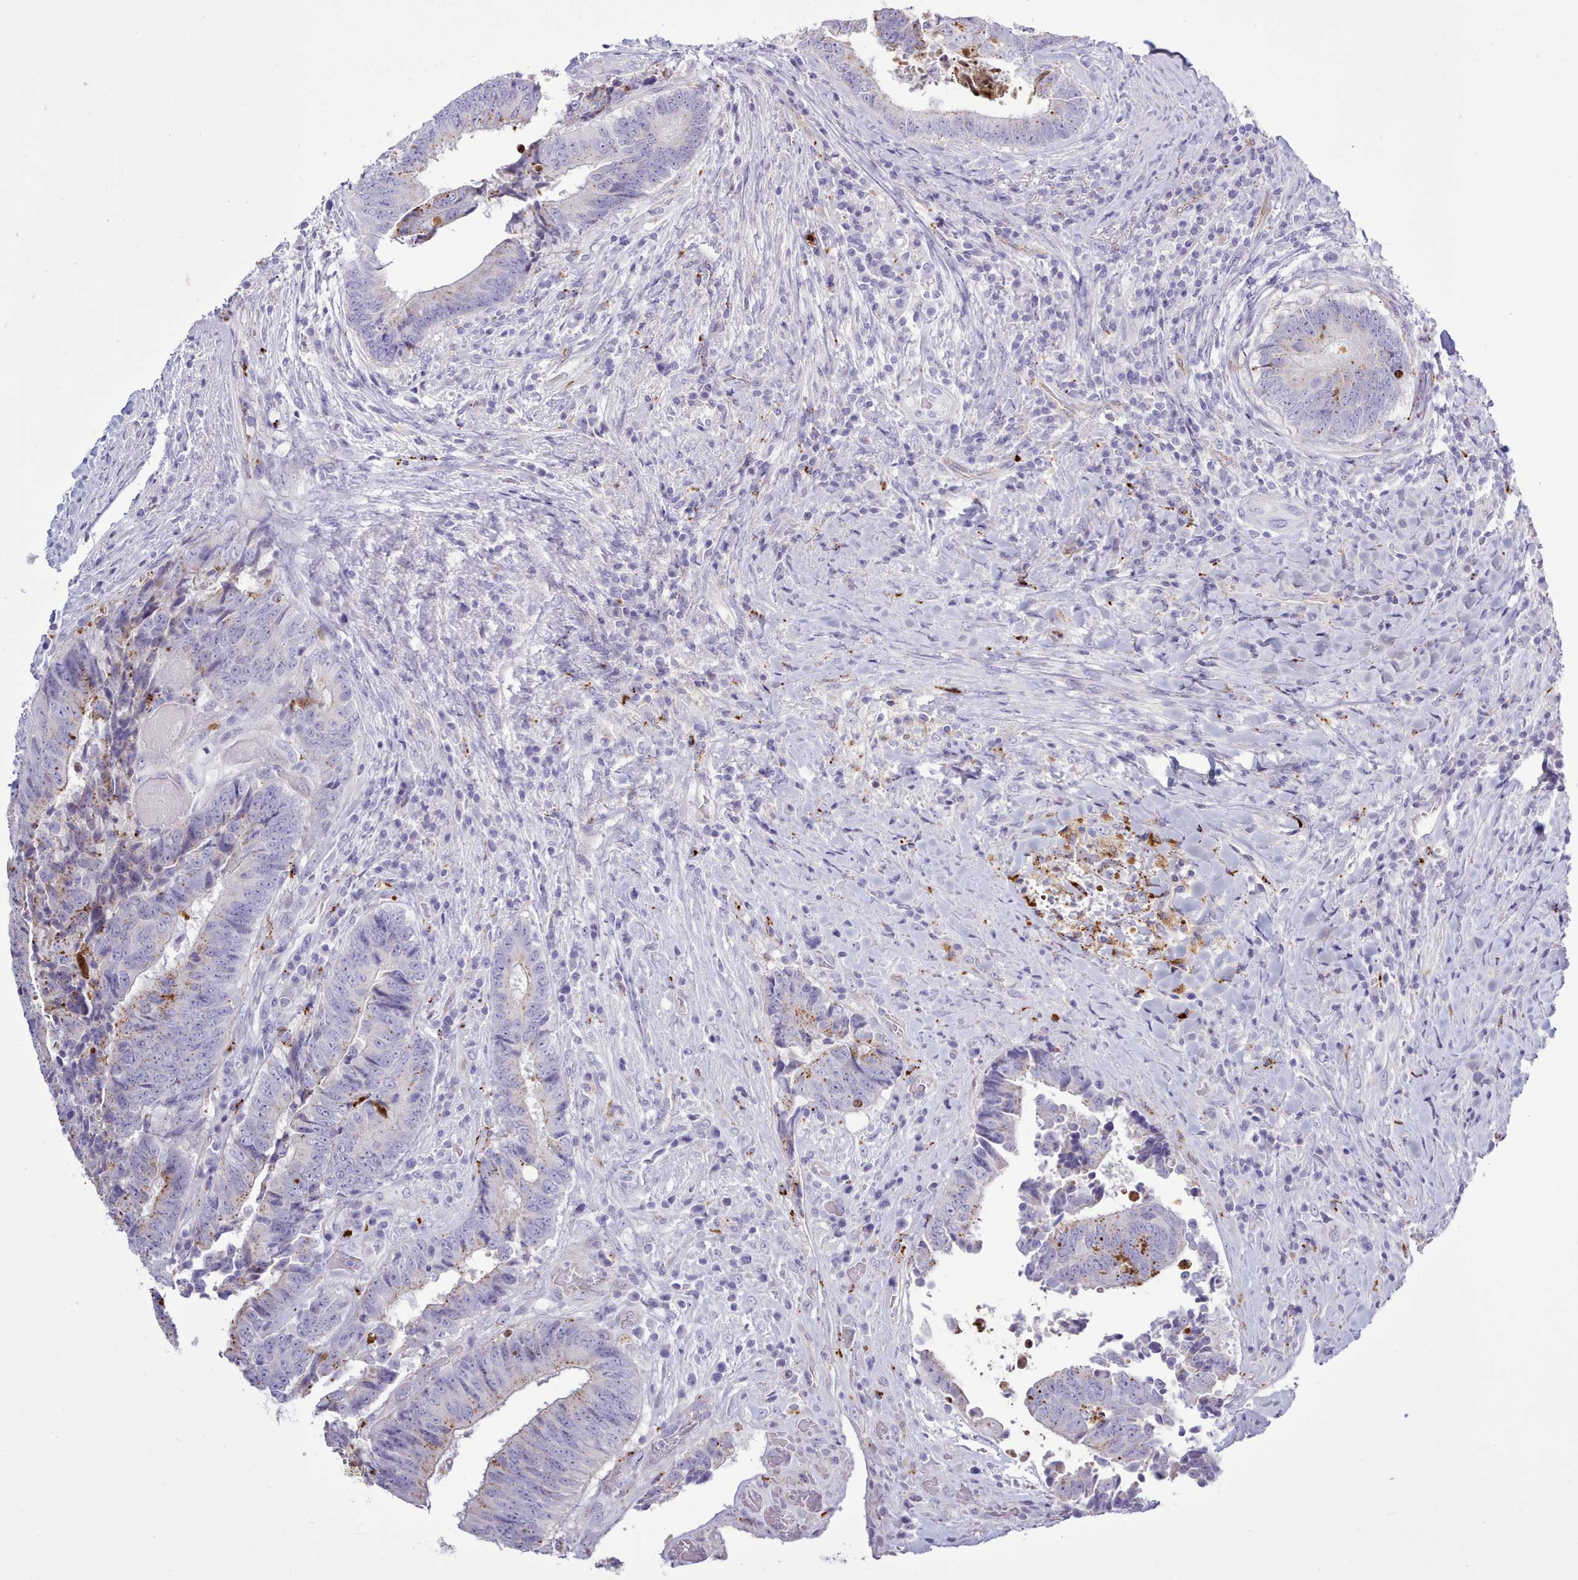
{"staining": {"intensity": "moderate", "quantity": "25%-75%", "location": "cytoplasmic/membranous"}, "tissue": "colorectal cancer", "cell_type": "Tumor cells", "image_type": "cancer", "snomed": [{"axis": "morphology", "description": "Adenocarcinoma, NOS"}, {"axis": "topography", "description": "Rectum"}], "caption": "Brown immunohistochemical staining in human colorectal cancer shows moderate cytoplasmic/membranous expression in approximately 25%-75% of tumor cells.", "gene": "SRD5A1", "patient": {"sex": "male", "age": 72}}